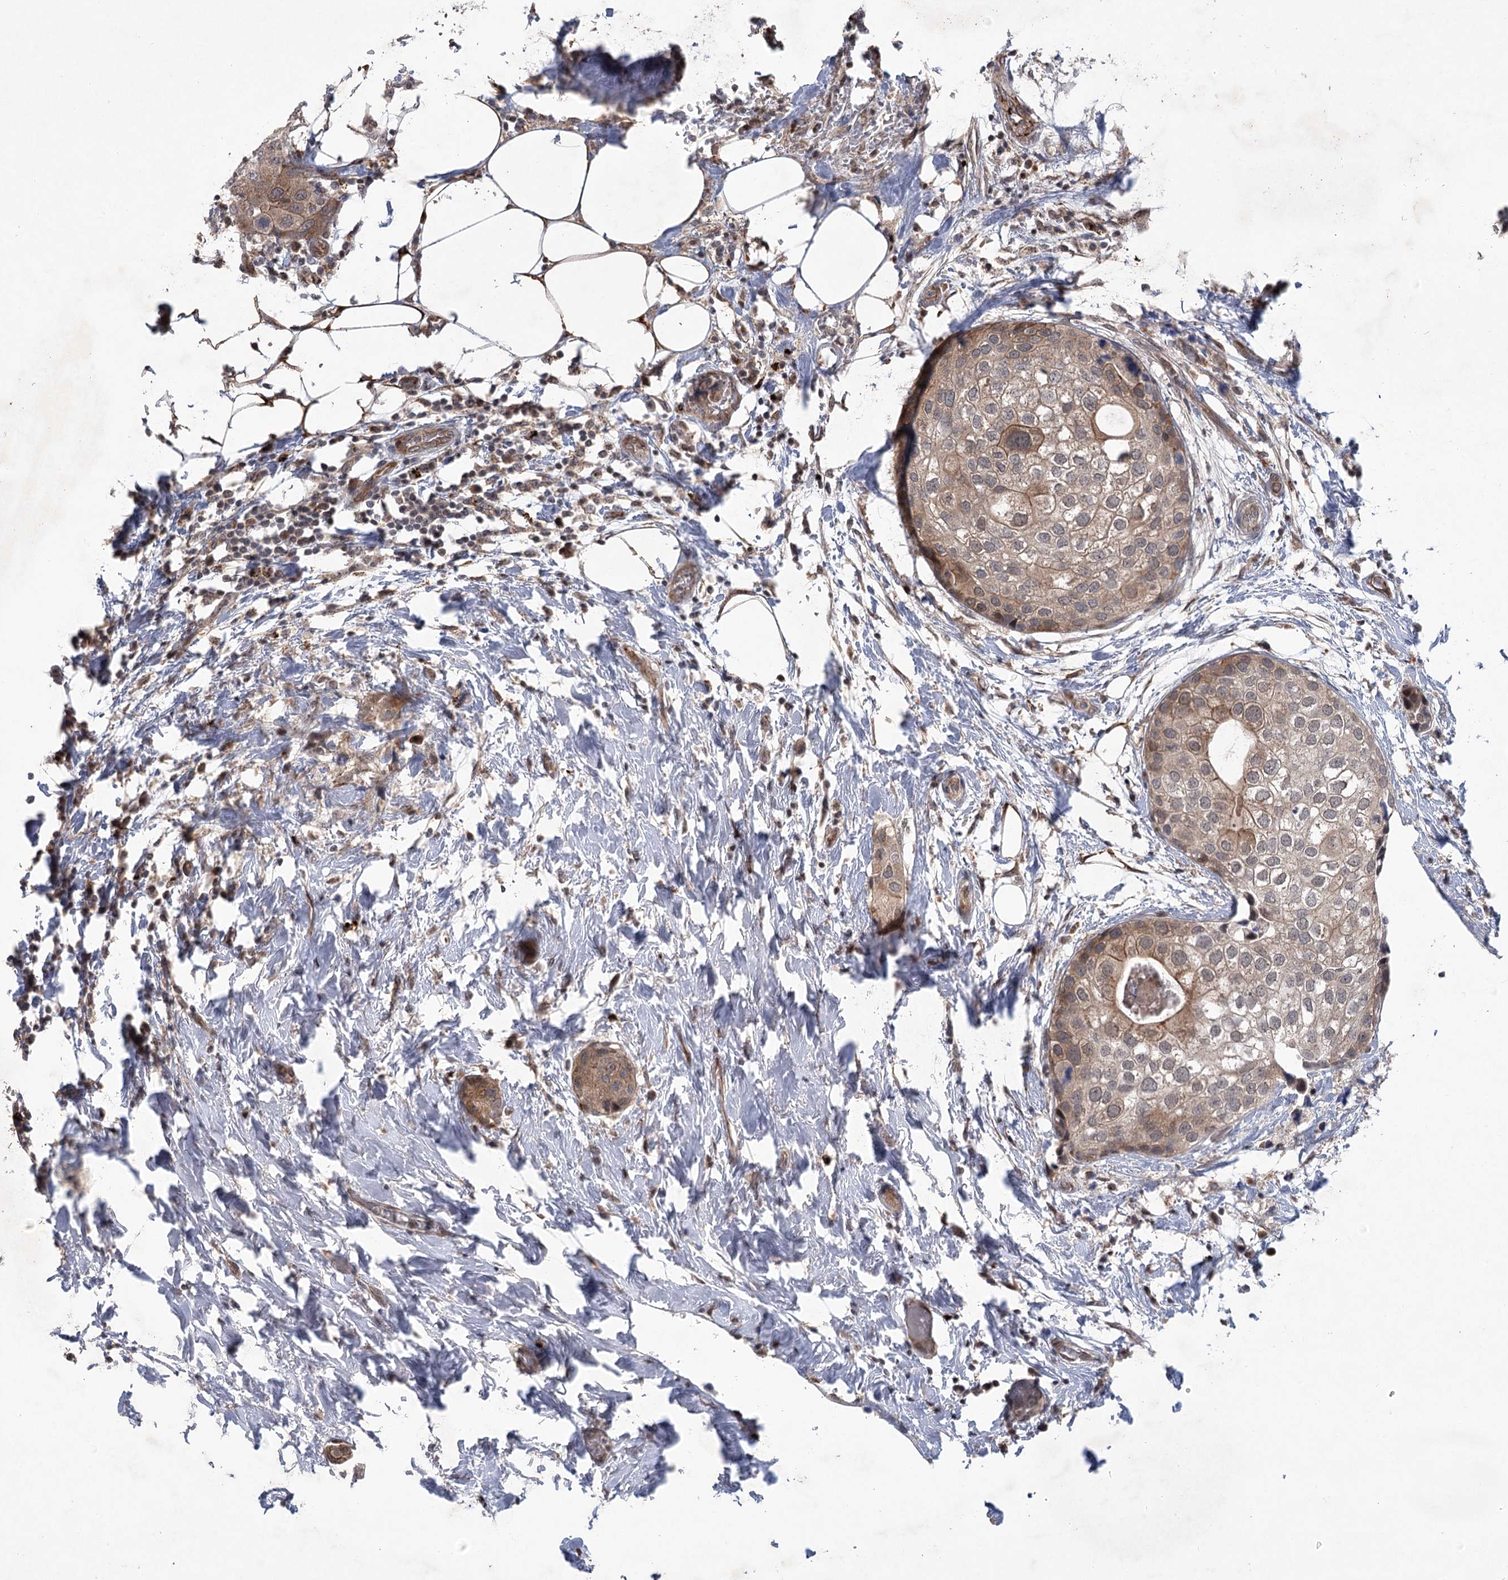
{"staining": {"intensity": "weak", "quantity": "25%-75%", "location": "cytoplasmic/membranous"}, "tissue": "urothelial cancer", "cell_type": "Tumor cells", "image_type": "cancer", "snomed": [{"axis": "morphology", "description": "Urothelial carcinoma, High grade"}, {"axis": "topography", "description": "Urinary bladder"}], "caption": "Tumor cells exhibit low levels of weak cytoplasmic/membranous expression in approximately 25%-75% of cells in human urothelial carcinoma (high-grade). The protein is stained brown, and the nuclei are stained in blue (DAB IHC with brightfield microscopy, high magnification).", "gene": "METTL24", "patient": {"sex": "male", "age": 64}}